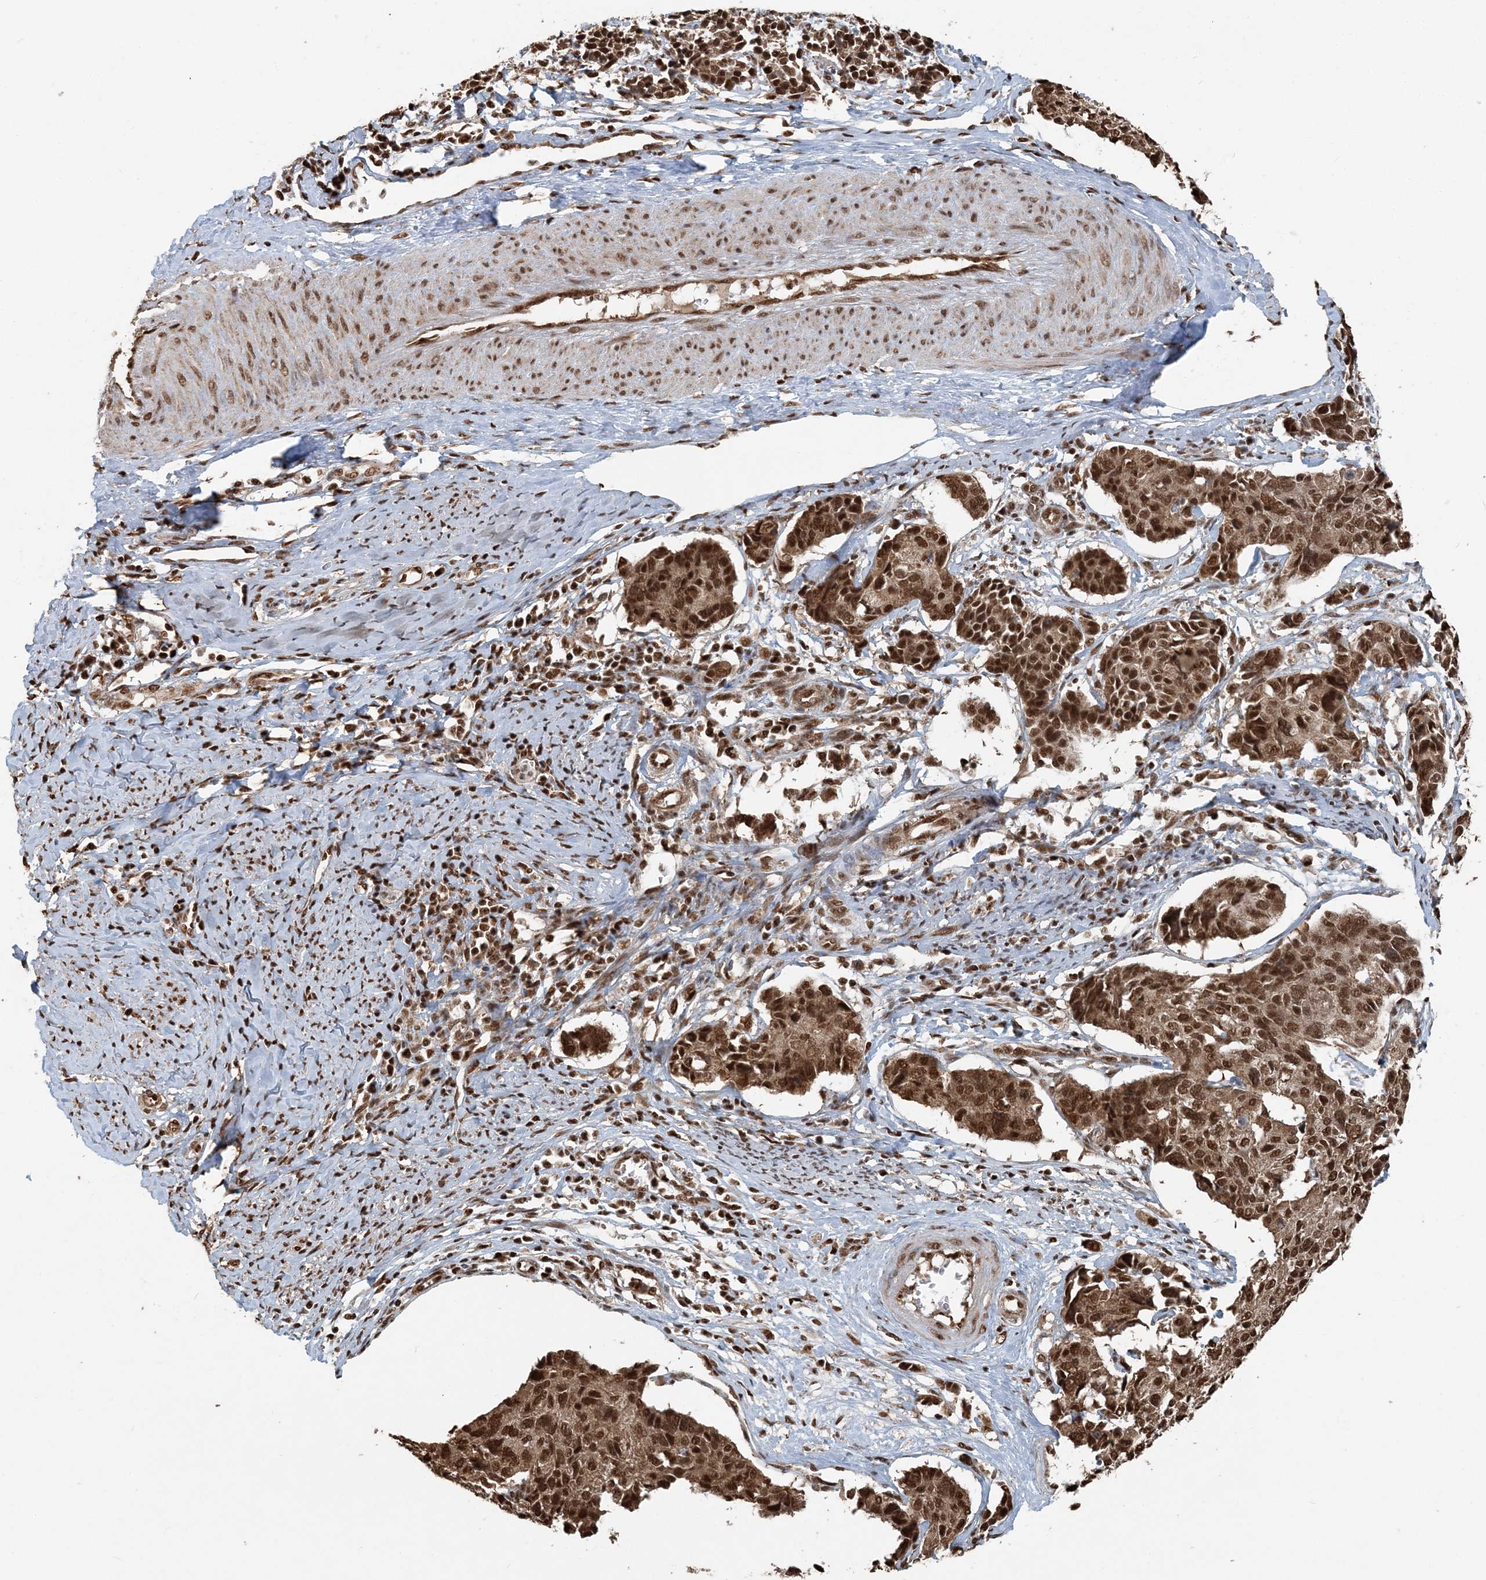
{"staining": {"intensity": "moderate", "quantity": ">75%", "location": "cytoplasmic/membranous,nuclear"}, "tissue": "cervical cancer", "cell_type": "Tumor cells", "image_type": "cancer", "snomed": [{"axis": "morphology", "description": "Normal tissue, NOS"}, {"axis": "morphology", "description": "Squamous cell carcinoma, NOS"}, {"axis": "topography", "description": "Cervix"}], "caption": "Immunohistochemistry (IHC) histopathology image of human cervical squamous cell carcinoma stained for a protein (brown), which demonstrates medium levels of moderate cytoplasmic/membranous and nuclear expression in about >75% of tumor cells.", "gene": "ARHGAP35", "patient": {"sex": "female", "age": 35}}